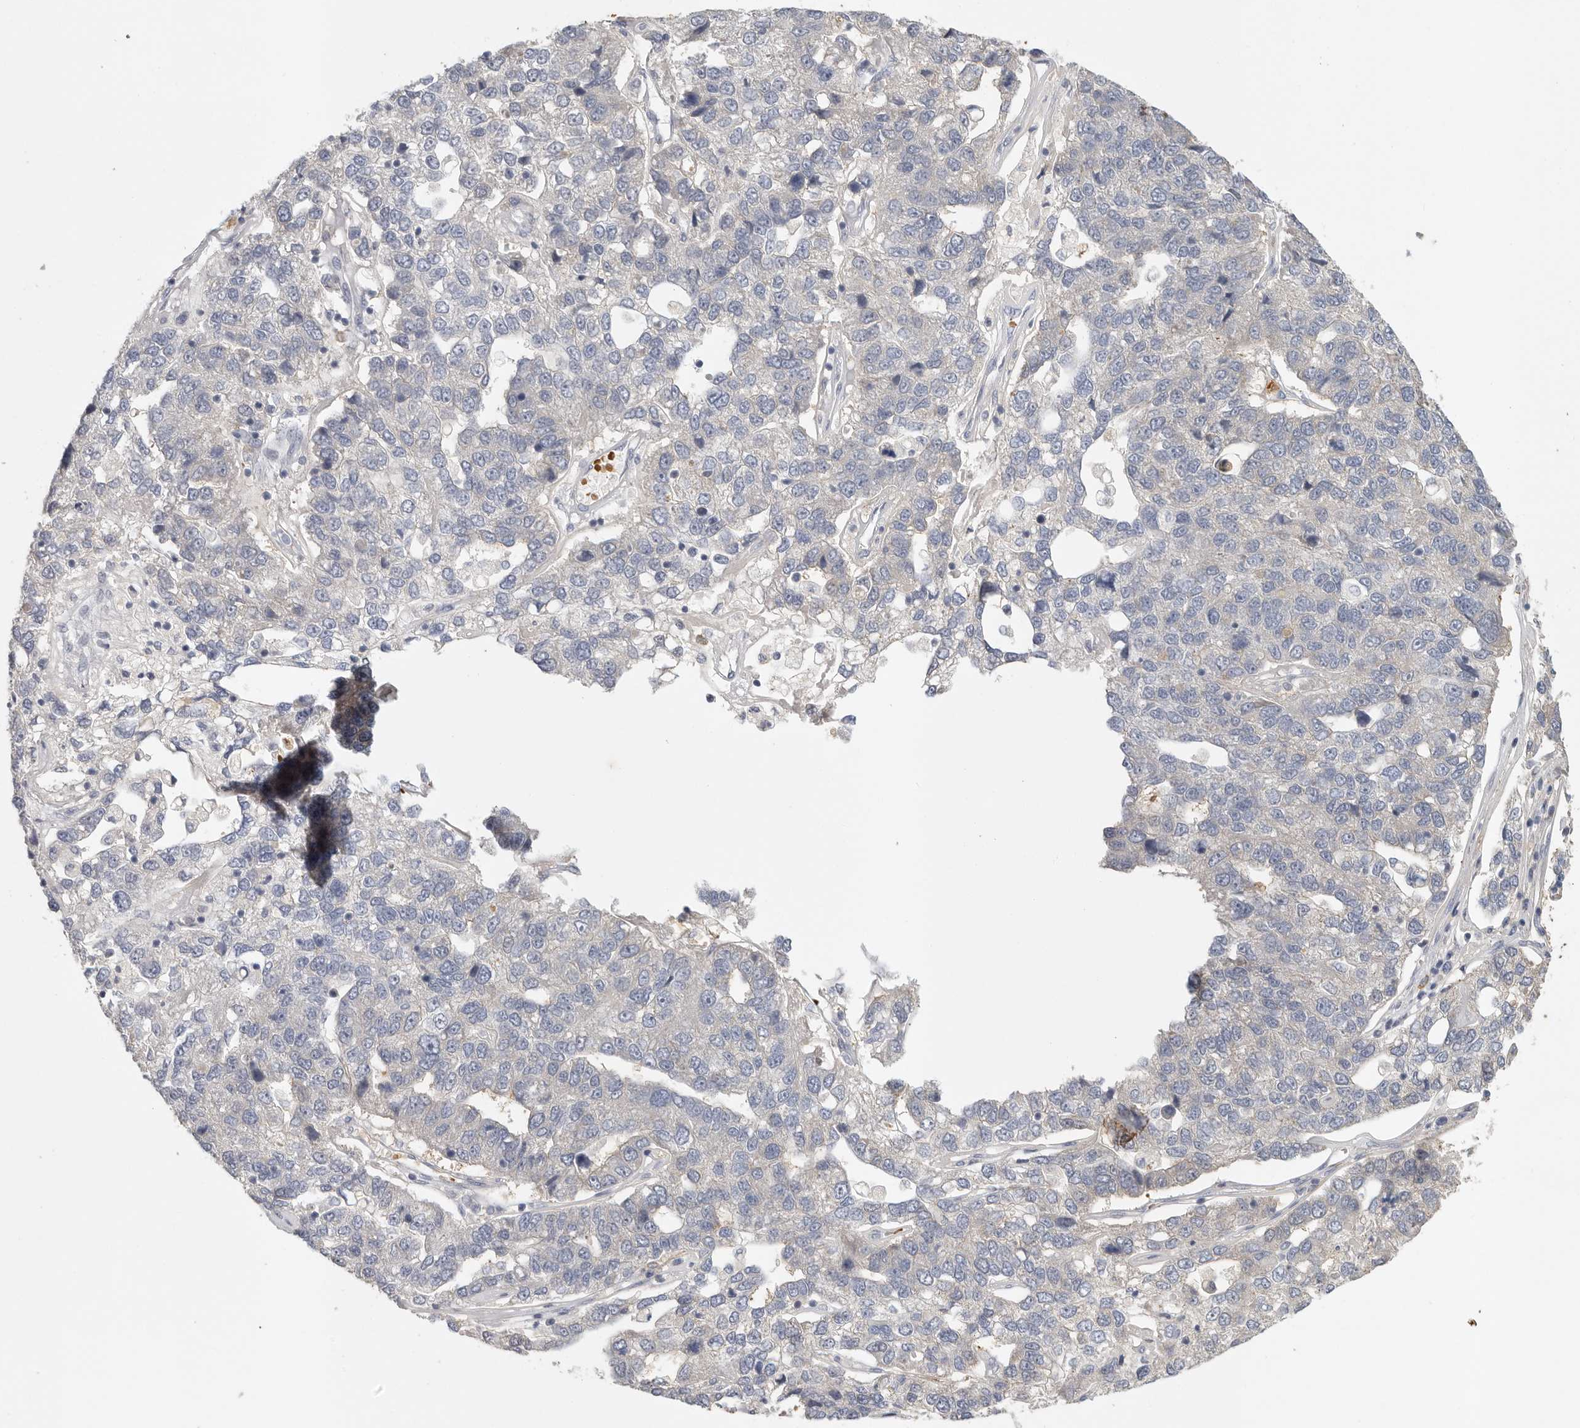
{"staining": {"intensity": "negative", "quantity": "none", "location": "none"}, "tissue": "pancreatic cancer", "cell_type": "Tumor cells", "image_type": "cancer", "snomed": [{"axis": "morphology", "description": "Adenocarcinoma, NOS"}, {"axis": "topography", "description": "Pancreas"}], "caption": "Image shows no protein expression in tumor cells of adenocarcinoma (pancreatic) tissue.", "gene": "CFAP298", "patient": {"sex": "female", "age": 61}}